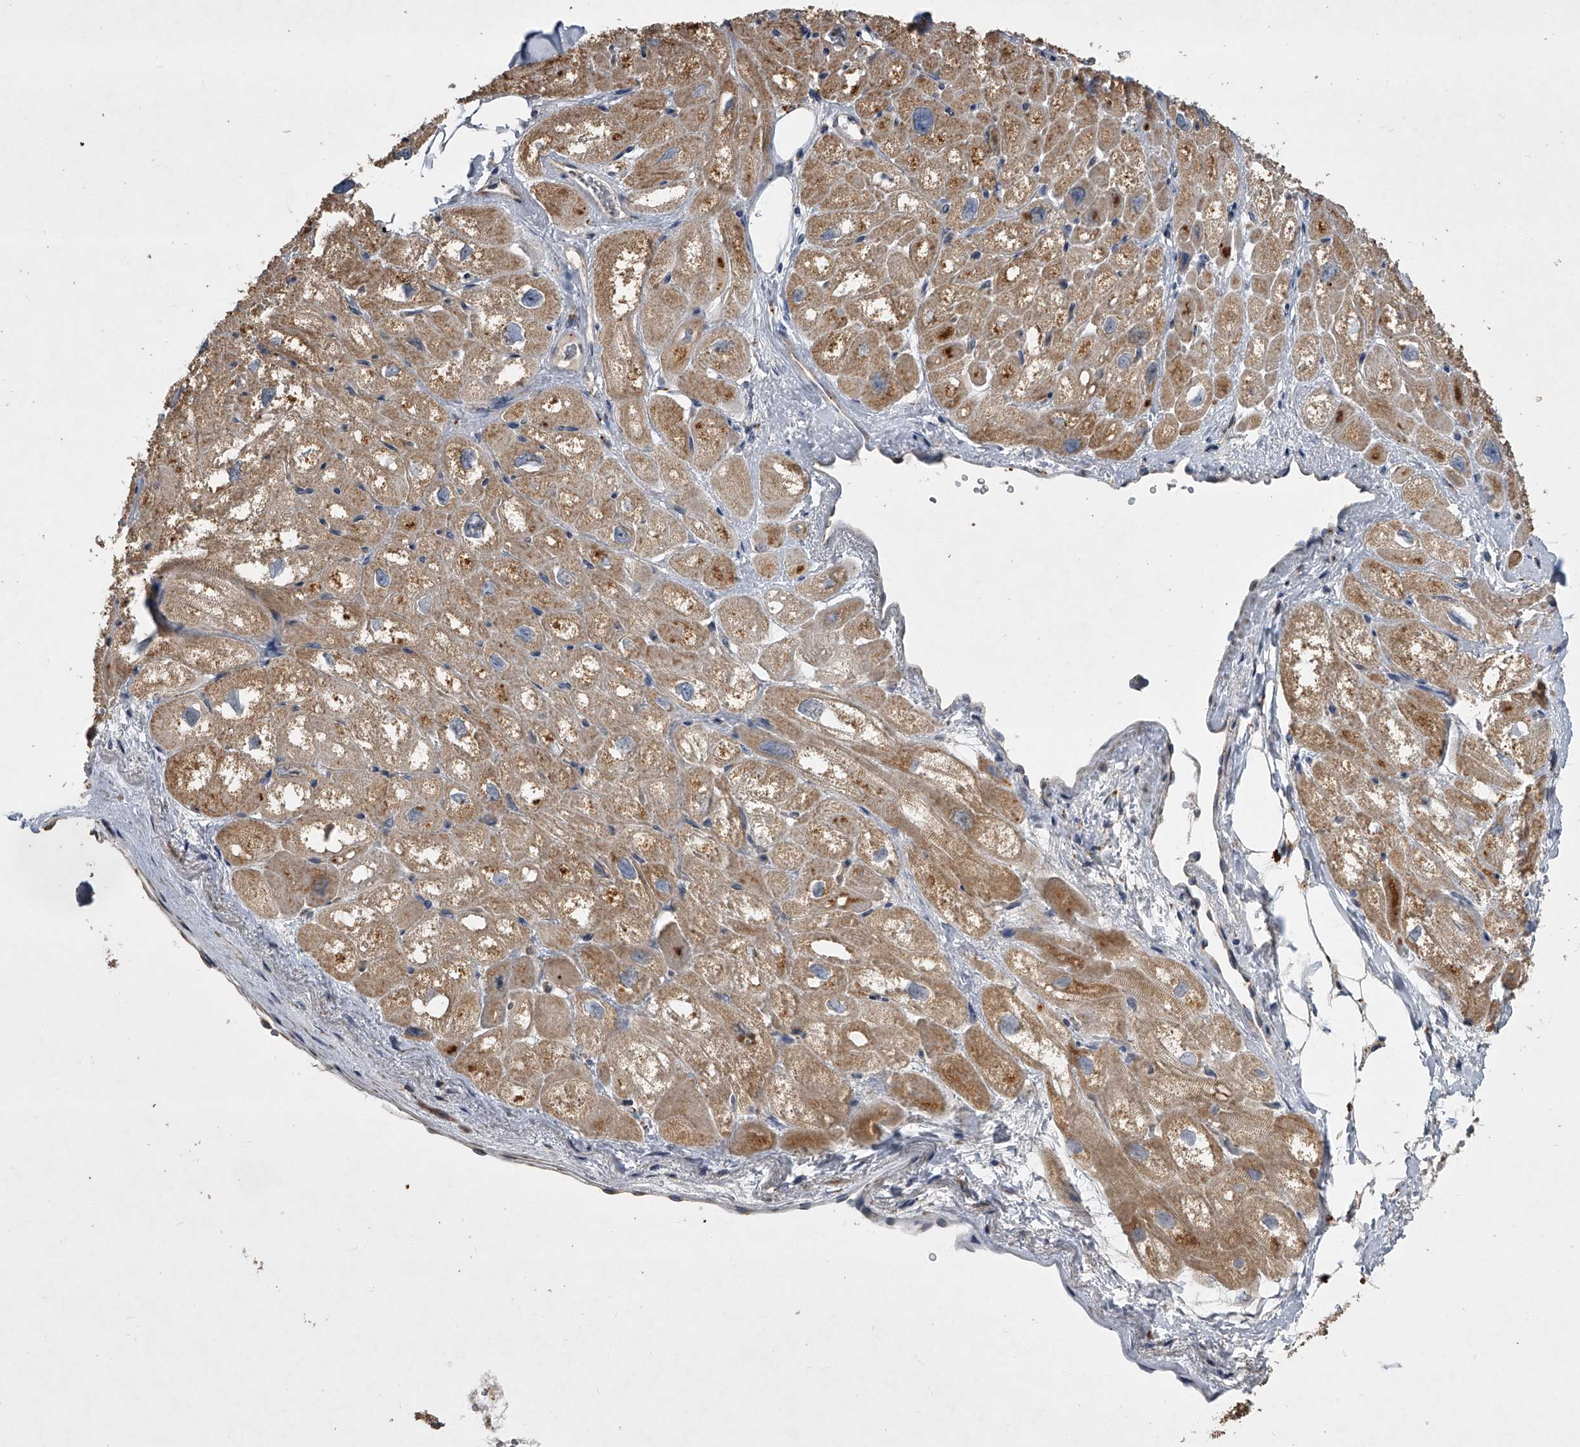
{"staining": {"intensity": "moderate", "quantity": ">75%", "location": "cytoplasmic/membranous"}, "tissue": "heart muscle", "cell_type": "Cardiomyocytes", "image_type": "normal", "snomed": [{"axis": "morphology", "description": "Normal tissue, NOS"}, {"axis": "topography", "description": "Heart"}], "caption": "High-magnification brightfield microscopy of unremarkable heart muscle stained with DAB (brown) and counterstained with hematoxylin (blue). cardiomyocytes exhibit moderate cytoplasmic/membranous positivity is identified in about>75% of cells. The protein of interest is stained brown, and the nuclei are stained in blue (DAB (3,3'-diaminobenzidine) IHC with brightfield microscopy, high magnification).", "gene": "DOCK9", "patient": {"sex": "male", "age": 50}}